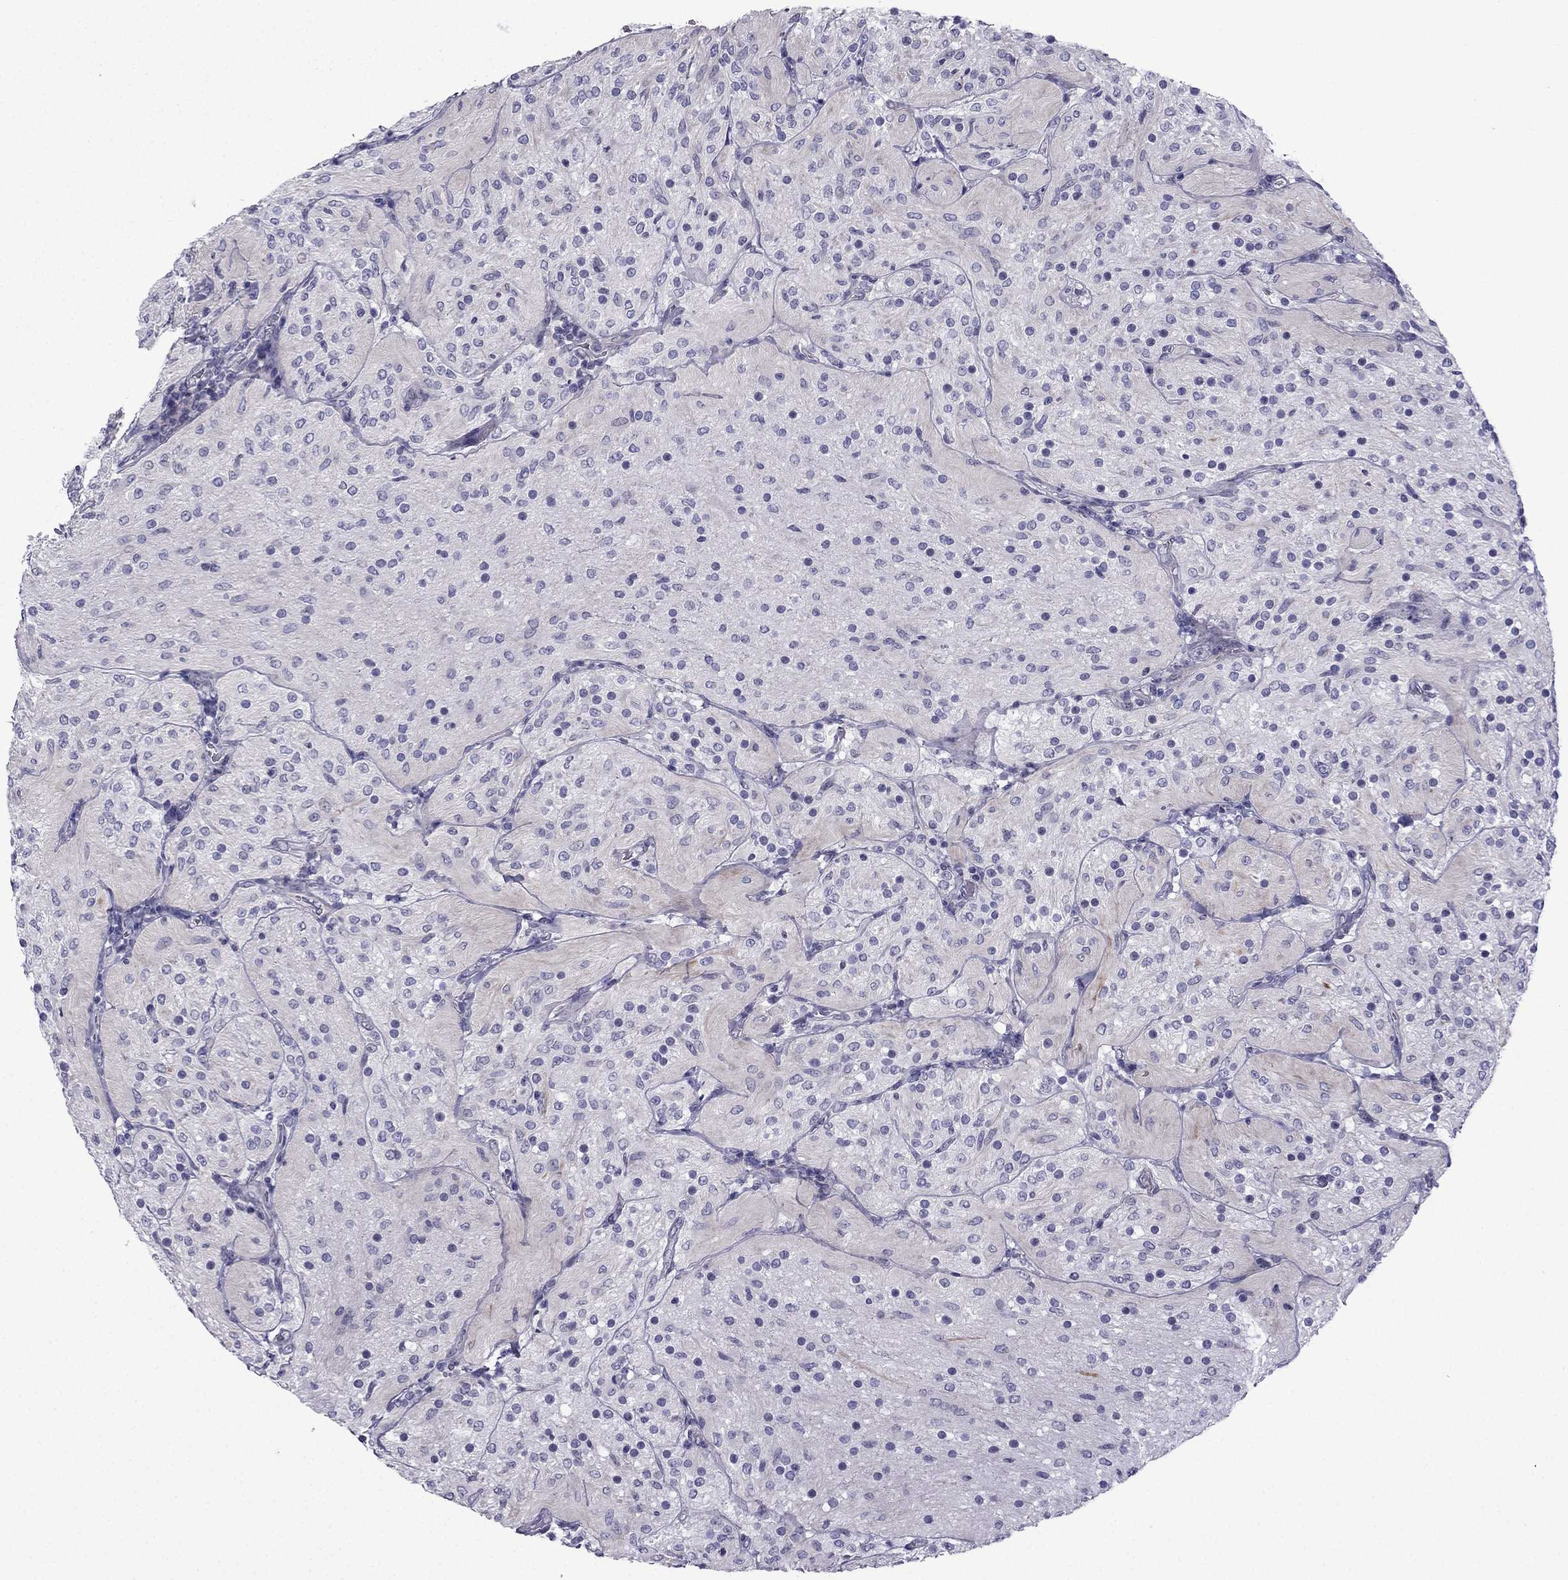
{"staining": {"intensity": "negative", "quantity": "none", "location": "none"}, "tissue": "glioma", "cell_type": "Tumor cells", "image_type": "cancer", "snomed": [{"axis": "morphology", "description": "Glioma, malignant, Low grade"}, {"axis": "topography", "description": "Brain"}], "caption": "A high-resolution histopathology image shows IHC staining of glioma, which exhibits no significant positivity in tumor cells.", "gene": "POM121L12", "patient": {"sex": "male", "age": 3}}